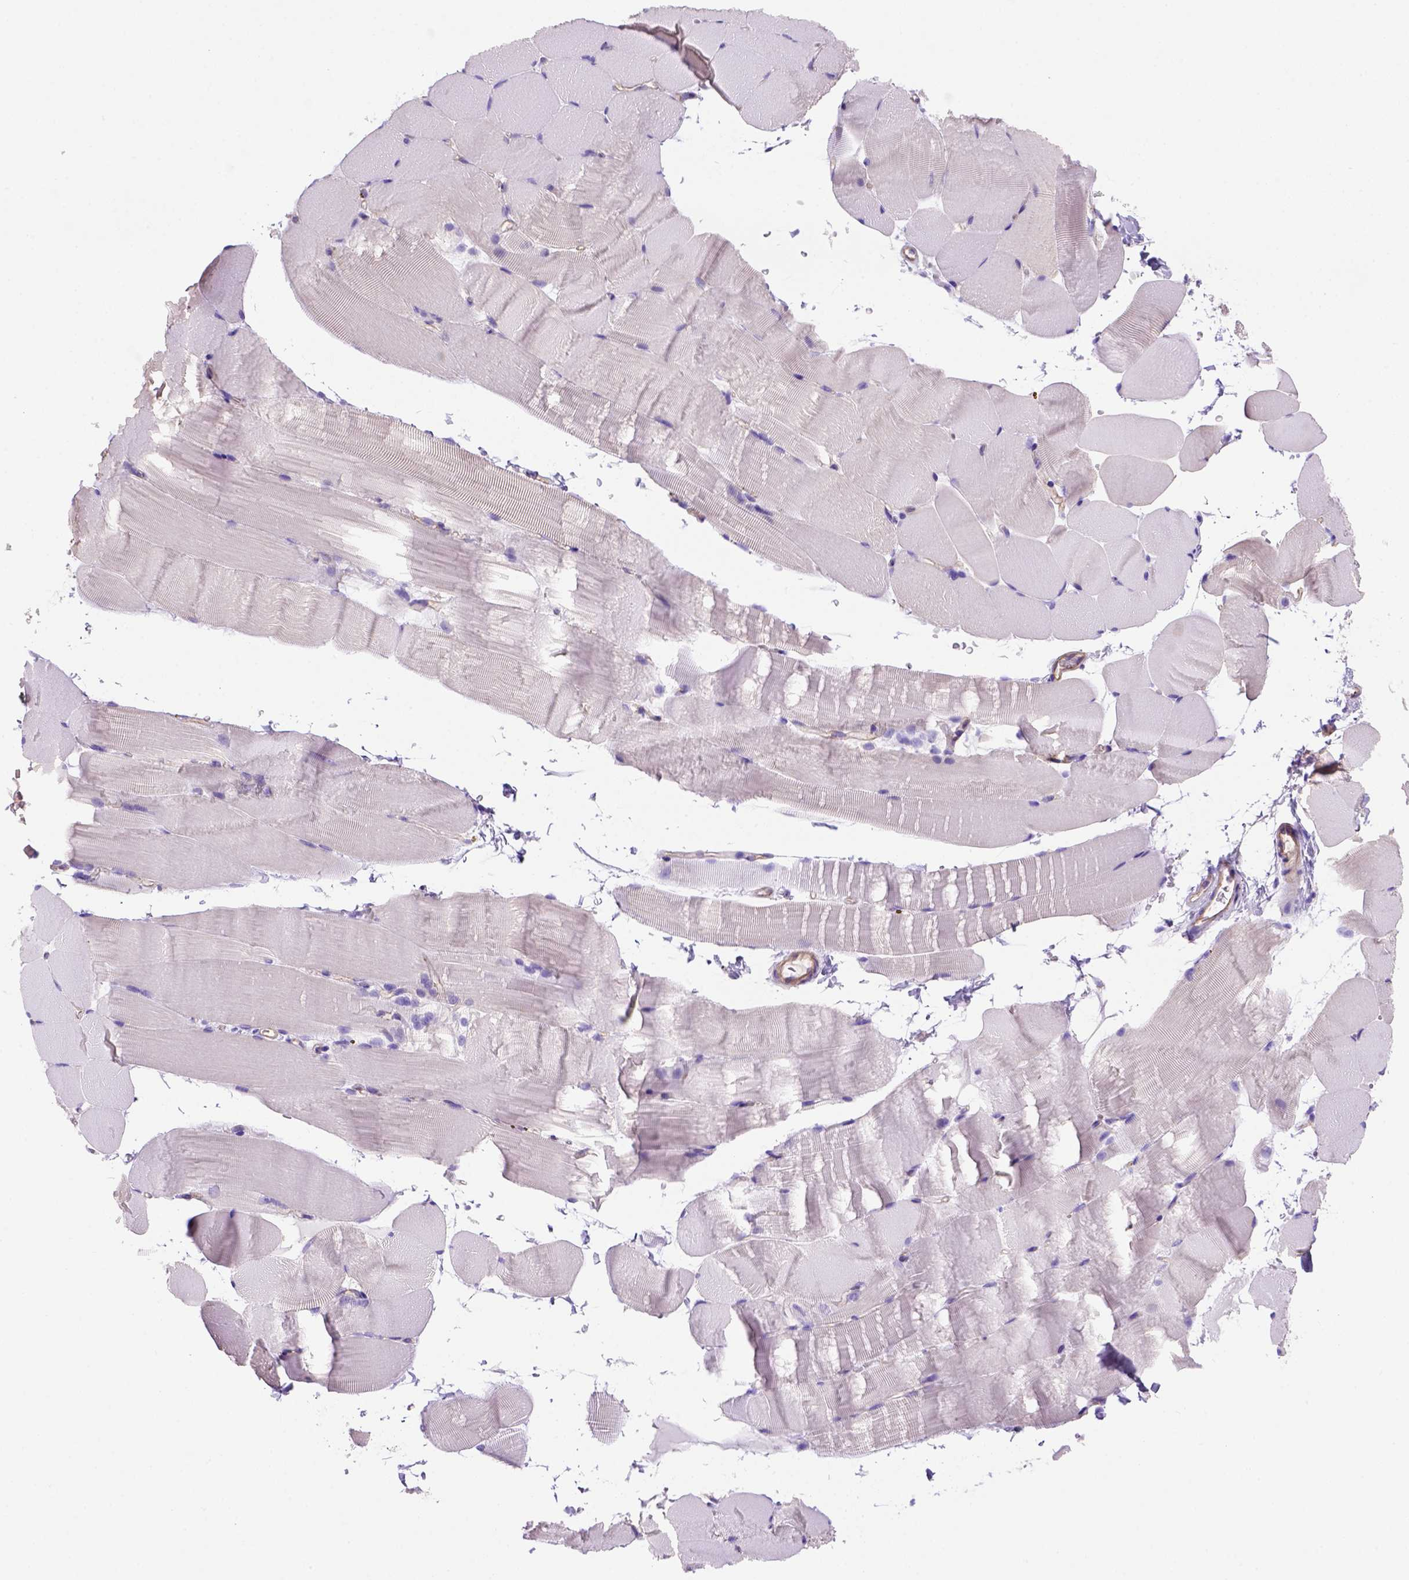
{"staining": {"intensity": "negative", "quantity": "none", "location": "none"}, "tissue": "skeletal muscle", "cell_type": "Myocytes", "image_type": "normal", "snomed": [{"axis": "morphology", "description": "Normal tissue, NOS"}, {"axis": "topography", "description": "Skeletal muscle"}], "caption": "A high-resolution histopathology image shows immunohistochemistry staining of normal skeletal muscle, which reveals no significant staining in myocytes.", "gene": "PEX12", "patient": {"sex": "female", "age": 37}}